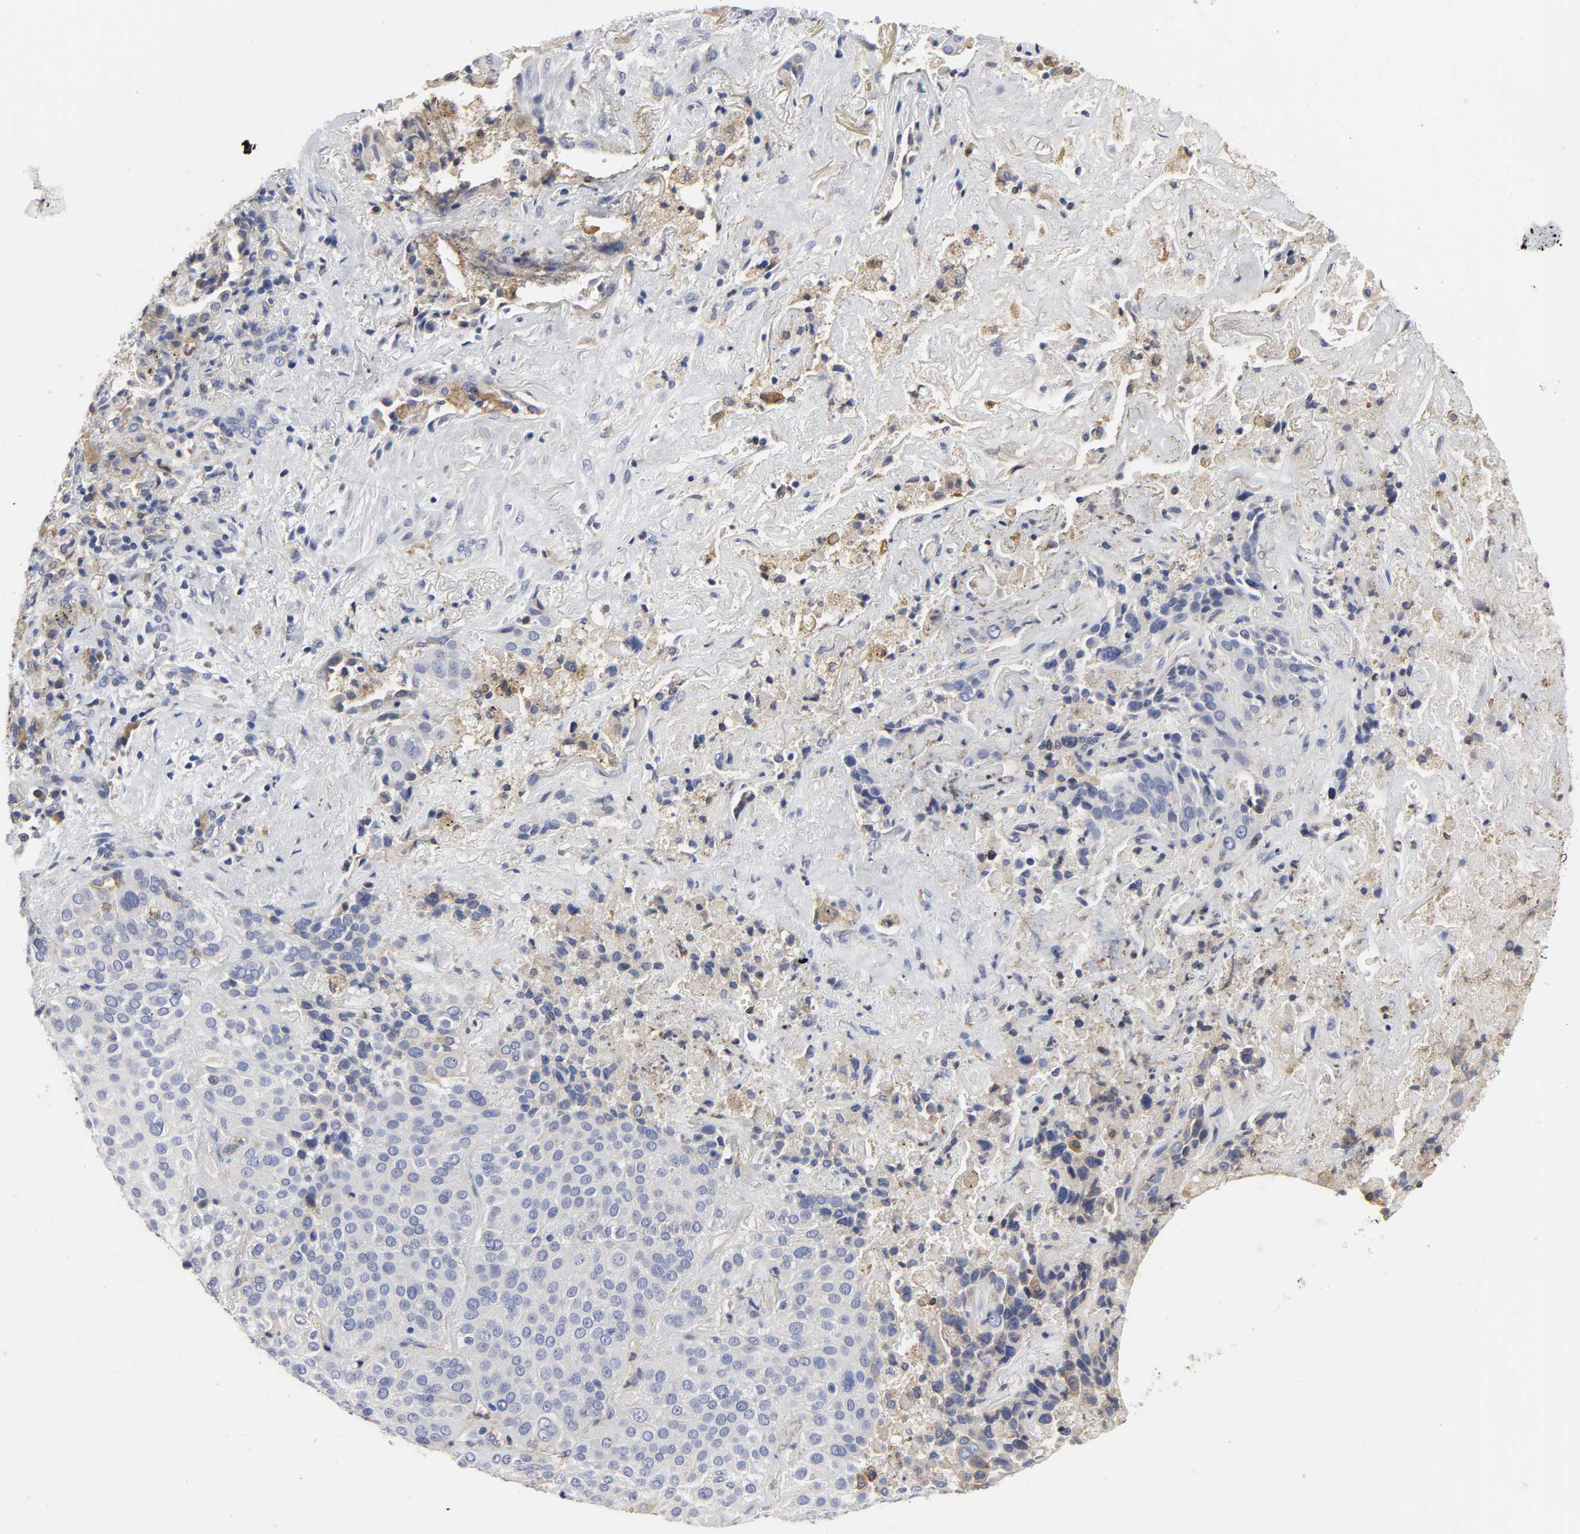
{"staining": {"intensity": "negative", "quantity": "none", "location": "none"}, "tissue": "lung cancer", "cell_type": "Tumor cells", "image_type": "cancer", "snomed": [{"axis": "morphology", "description": "Squamous cell carcinoma, NOS"}, {"axis": "topography", "description": "Lung"}], "caption": "Tumor cells are negative for protein expression in human lung cancer.", "gene": "HCK", "patient": {"sex": "male", "age": 54}}